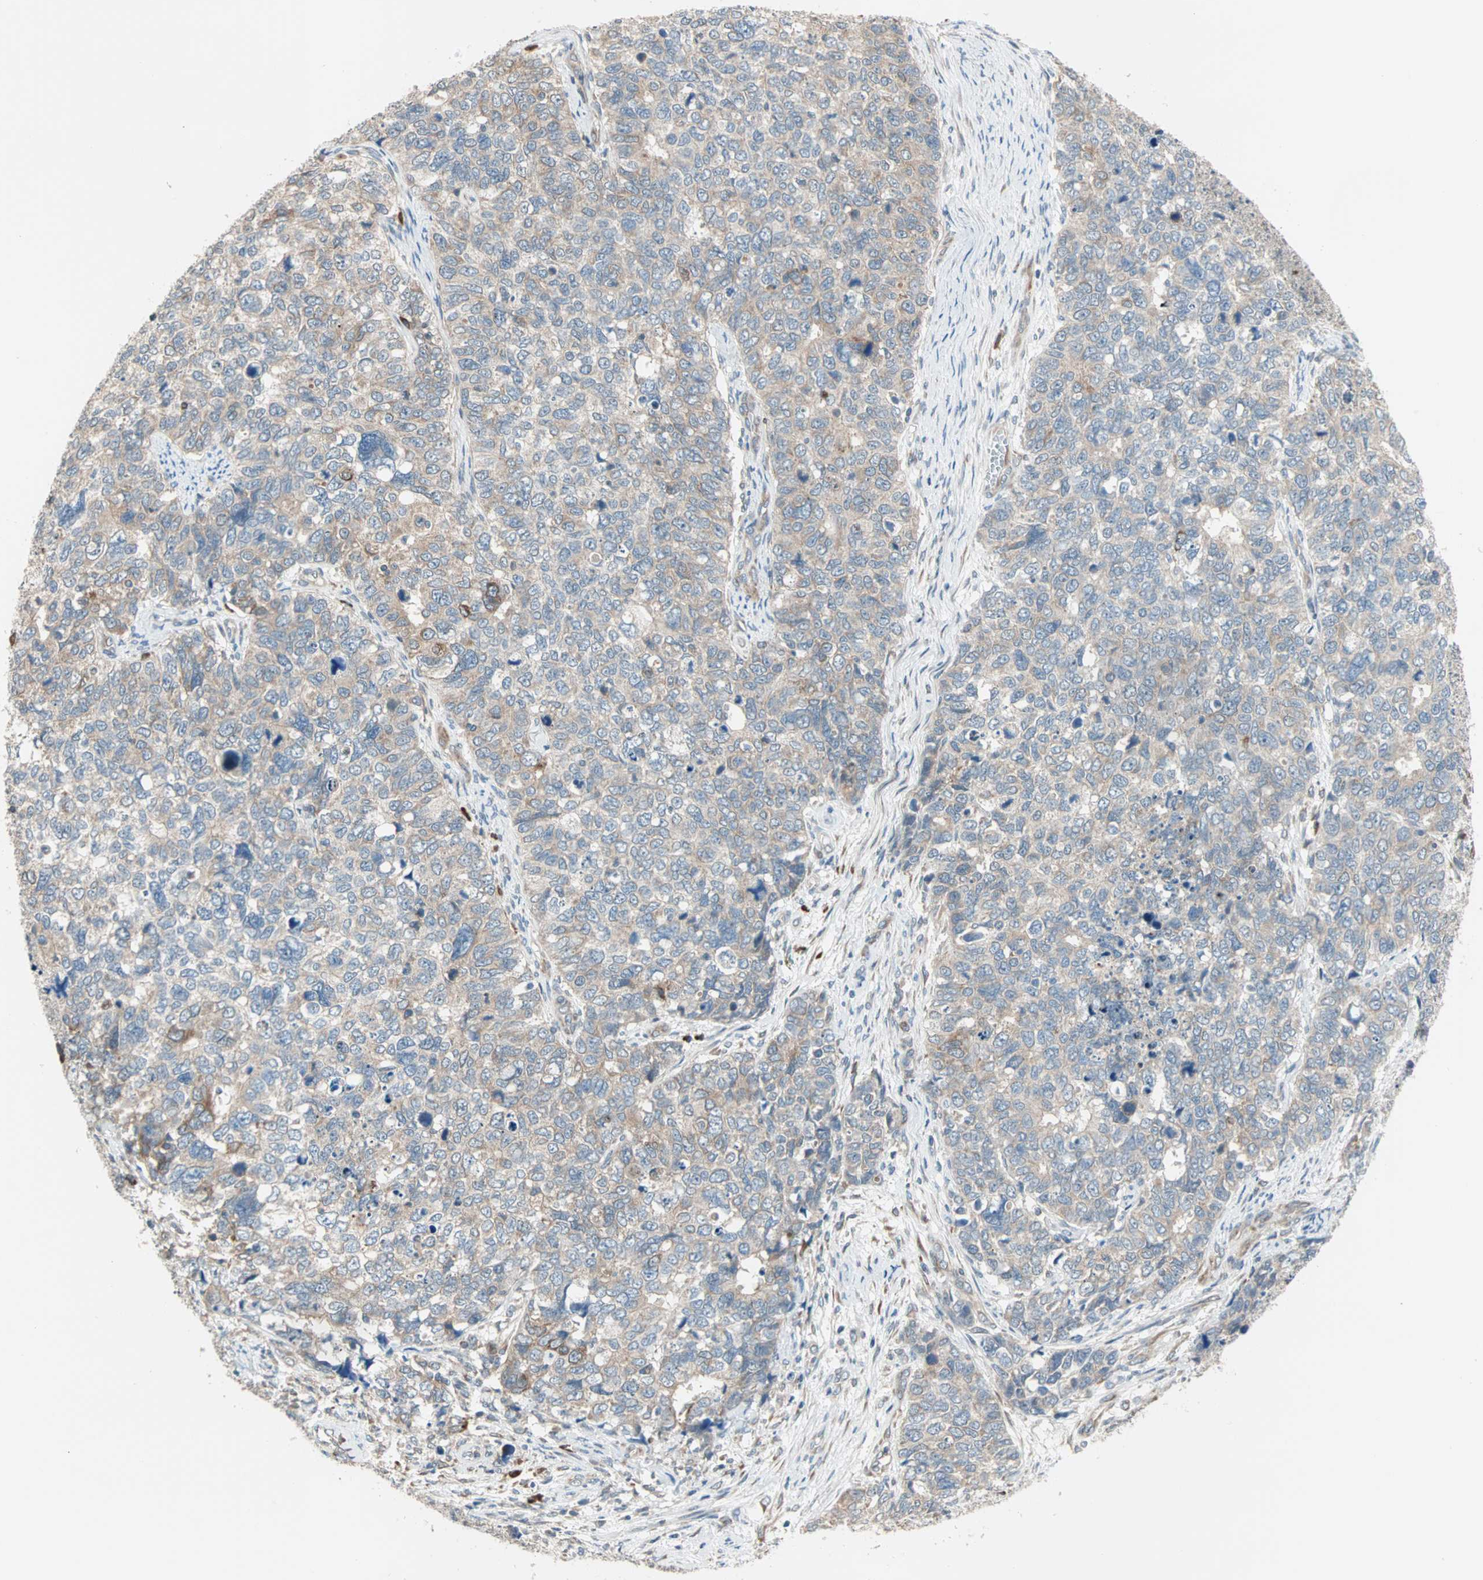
{"staining": {"intensity": "weak", "quantity": "25%-75%", "location": "cytoplasmic/membranous"}, "tissue": "cervical cancer", "cell_type": "Tumor cells", "image_type": "cancer", "snomed": [{"axis": "morphology", "description": "Squamous cell carcinoma, NOS"}, {"axis": "topography", "description": "Cervix"}], "caption": "Immunohistochemical staining of cervical cancer demonstrates weak cytoplasmic/membranous protein expression in approximately 25%-75% of tumor cells.", "gene": "SAR1A", "patient": {"sex": "female", "age": 63}}